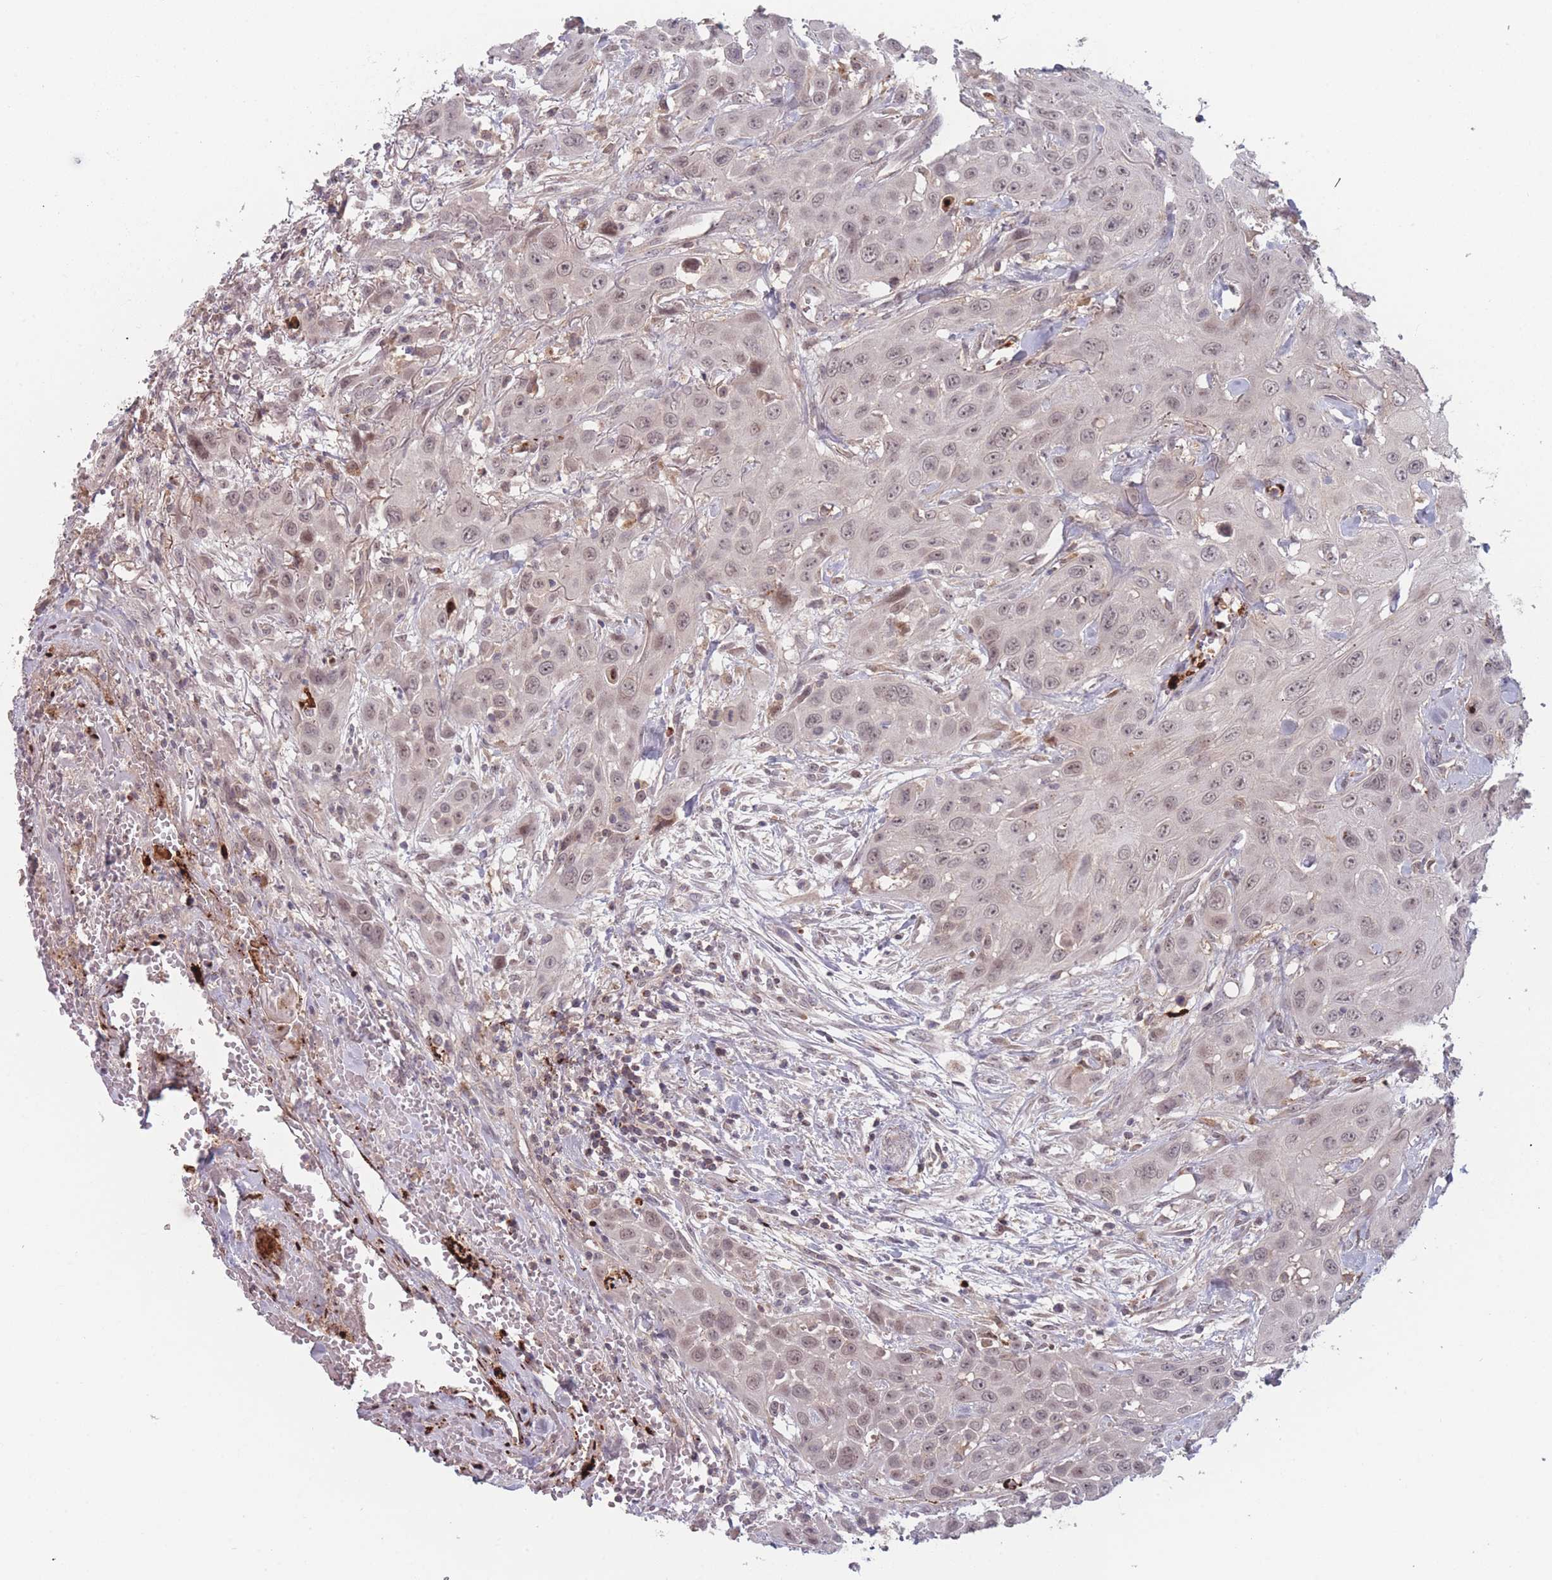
{"staining": {"intensity": "weak", "quantity": ">75%", "location": "nuclear"}, "tissue": "head and neck cancer", "cell_type": "Tumor cells", "image_type": "cancer", "snomed": [{"axis": "morphology", "description": "Squamous cell carcinoma, NOS"}, {"axis": "topography", "description": "Head-Neck"}], "caption": "Squamous cell carcinoma (head and neck) tissue reveals weak nuclear expression in approximately >75% of tumor cells Immunohistochemistry stains the protein of interest in brown and the nuclei are stained blue.", "gene": "TMEM232", "patient": {"sex": "male", "age": 81}}